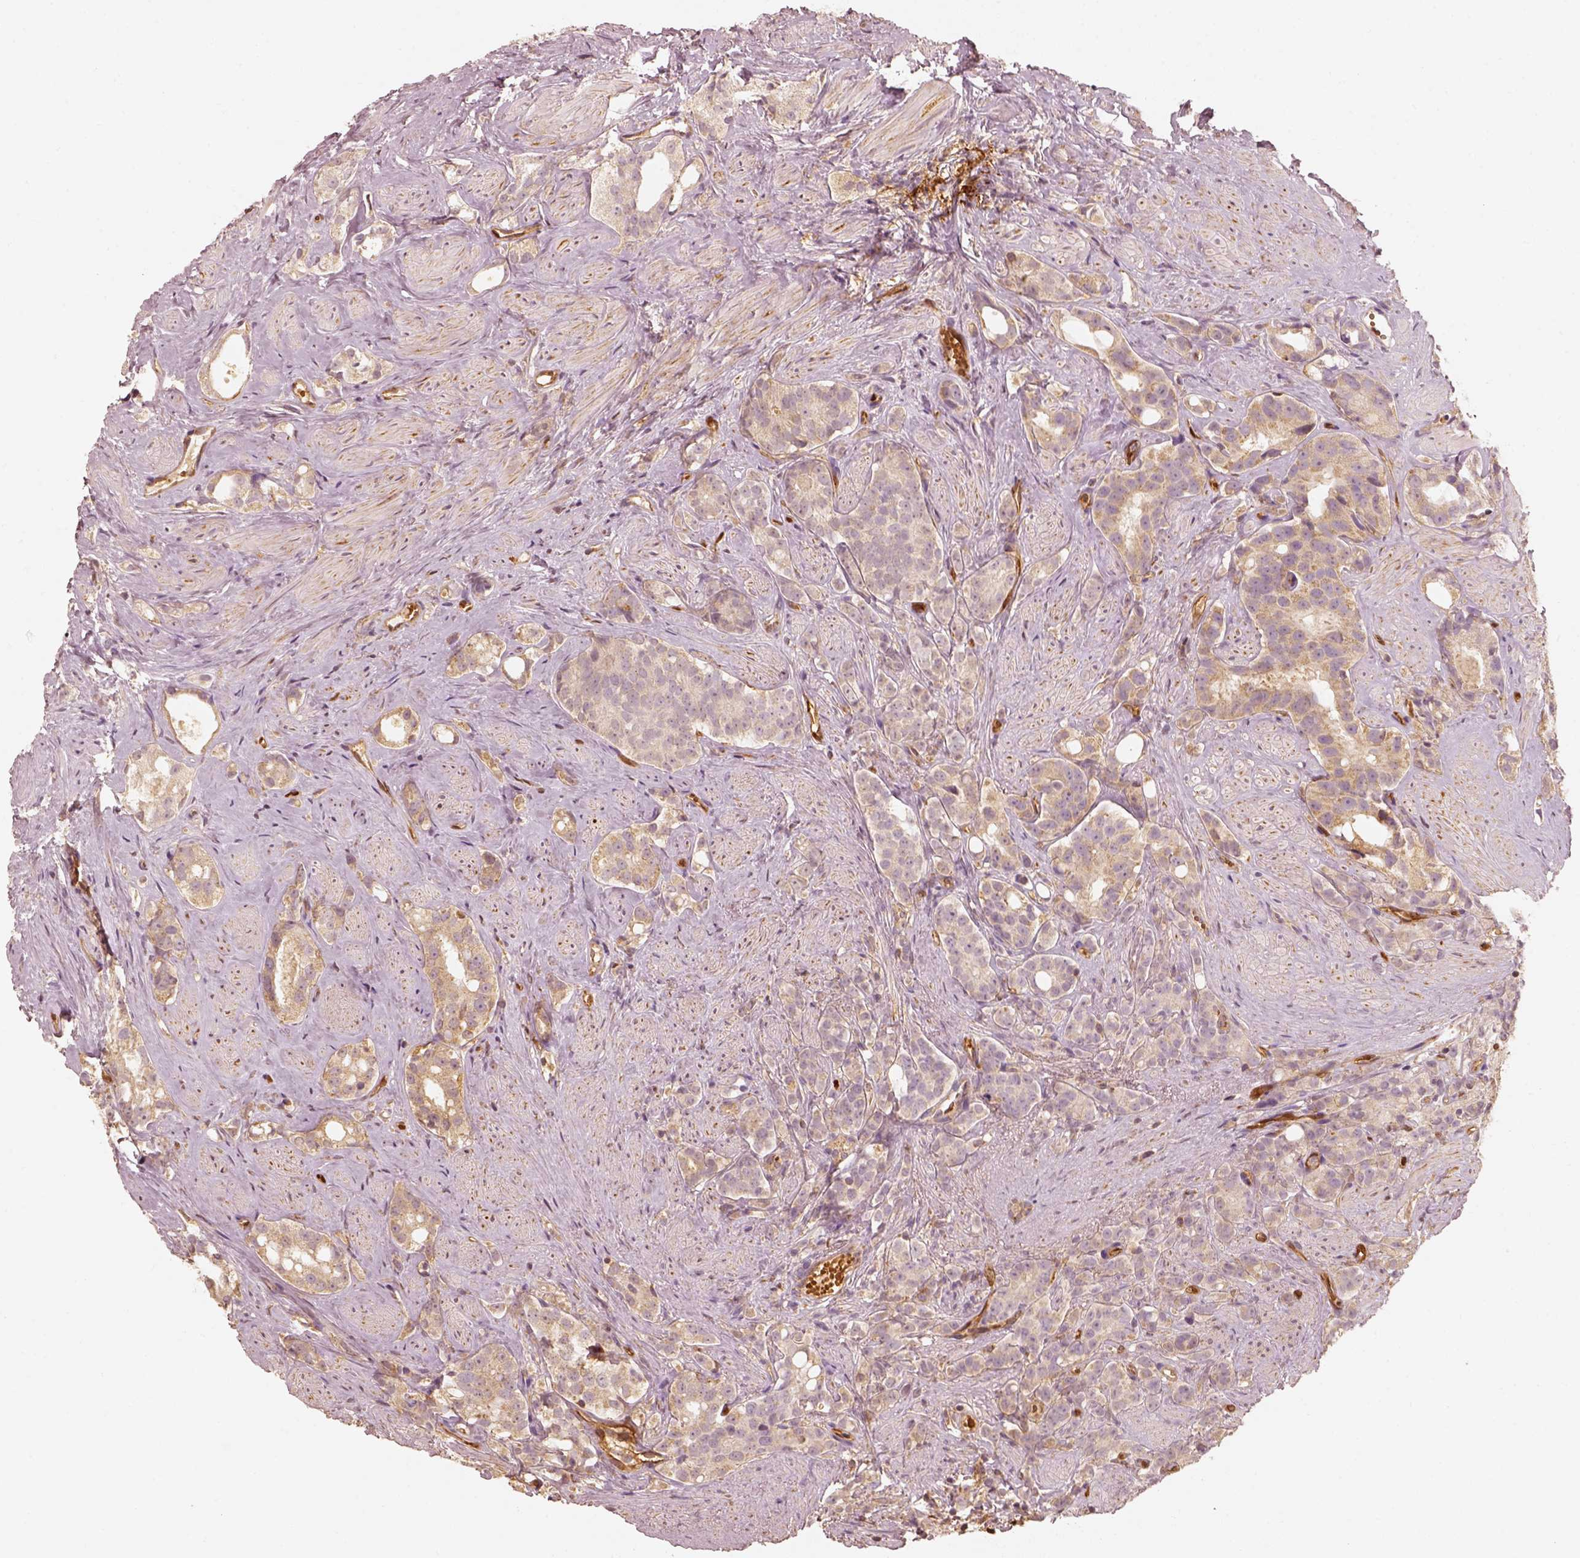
{"staining": {"intensity": "weak", "quantity": "25%-75%", "location": "cytoplasmic/membranous"}, "tissue": "prostate cancer", "cell_type": "Tumor cells", "image_type": "cancer", "snomed": [{"axis": "morphology", "description": "Adenocarcinoma, High grade"}, {"axis": "topography", "description": "Prostate"}], "caption": "Immunohistochemistry (IHC) staining of prostate high-grade adenocarcinoma, which displays low levels of weak cytoplasmic/membranous expression in approximately 25%-75% of tumor cells indicating weak cytoplasmic/membranous protein expression. The staining was performed using DAB (brown) for protein detection and nuclei were counterstained in hematoxylin (blue).", "gene": "FSCN1", "patient": {"sex": "male", "age": 75}}